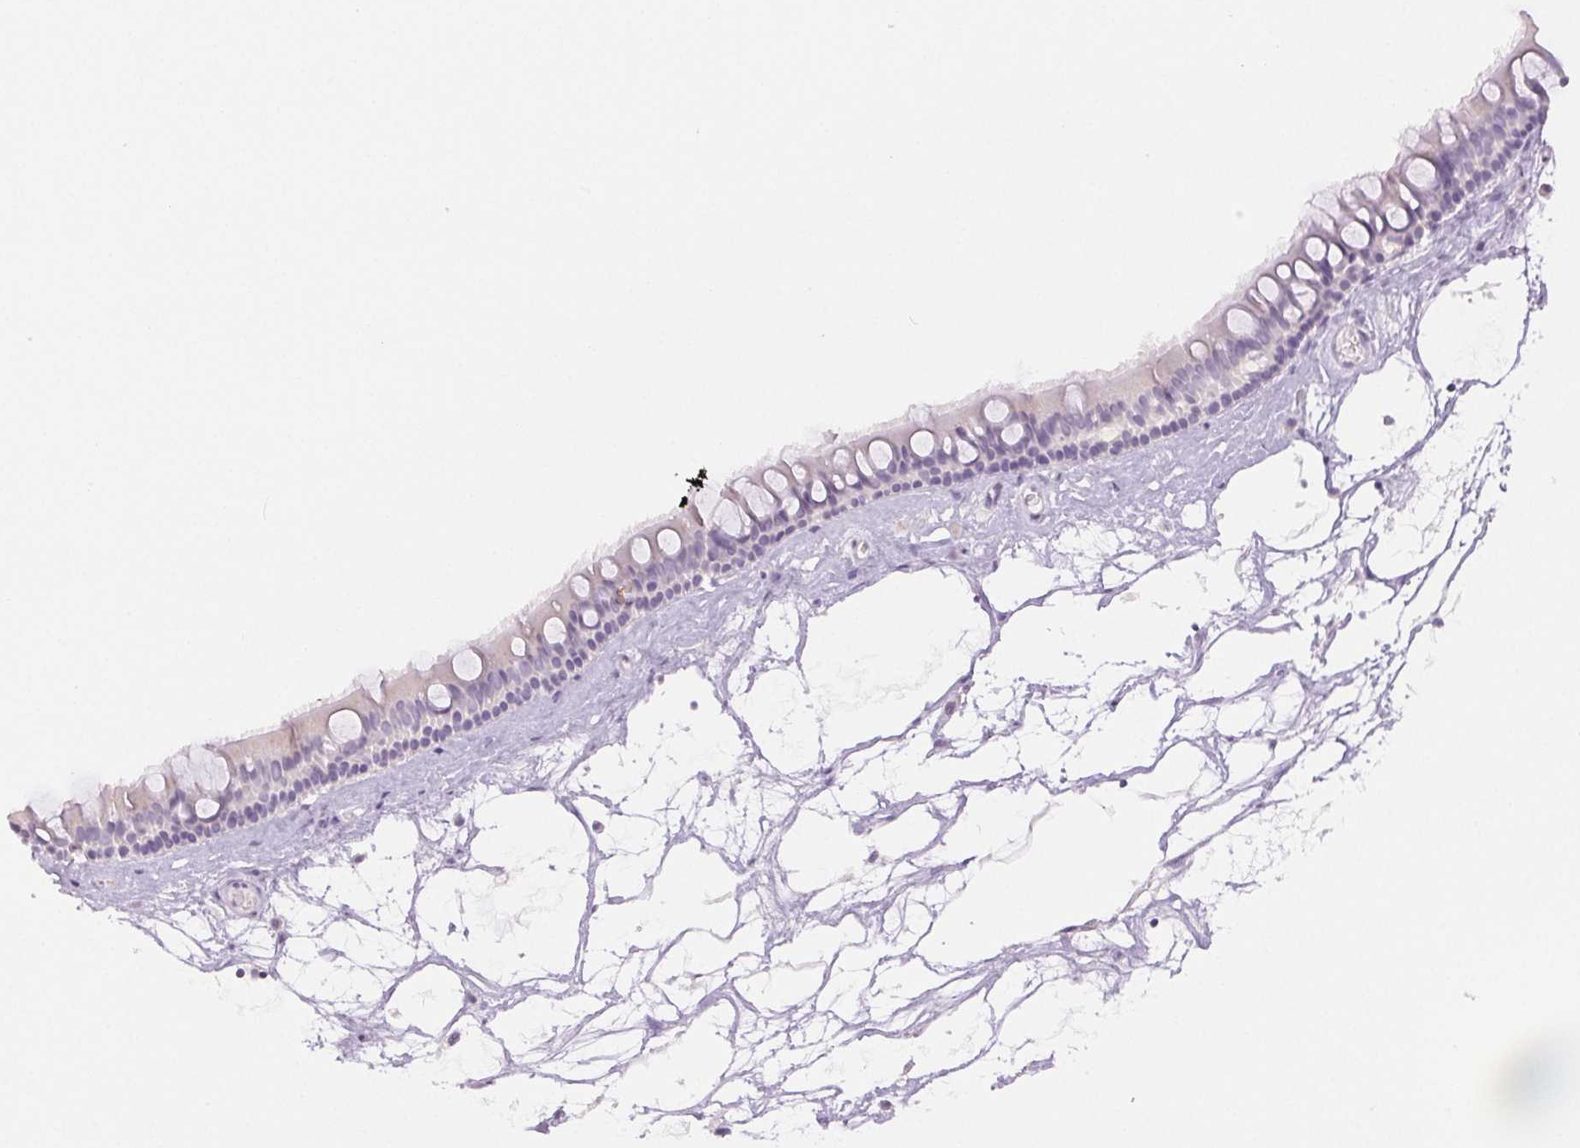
{"staining": {"intensity": "negative", "quantity": "none", "location": "none"}, "tissue": "nasopharynx", "cell_type": "Respiratory epithelial cells", "image_type": "normal", "snomed": [{"axis": "morphology", "description": "Normal tissue, NOS"}, {"axis": "topography", "description": "Nasopharynx"}], "caption": "Immunohistochemistry image of normal human nasopharynx stained for a protein (brown), which reveals no expression in respiratory epithelial cells.", "gene": "SLC5A2", "patient": {"sex": "male", "age": 68}}